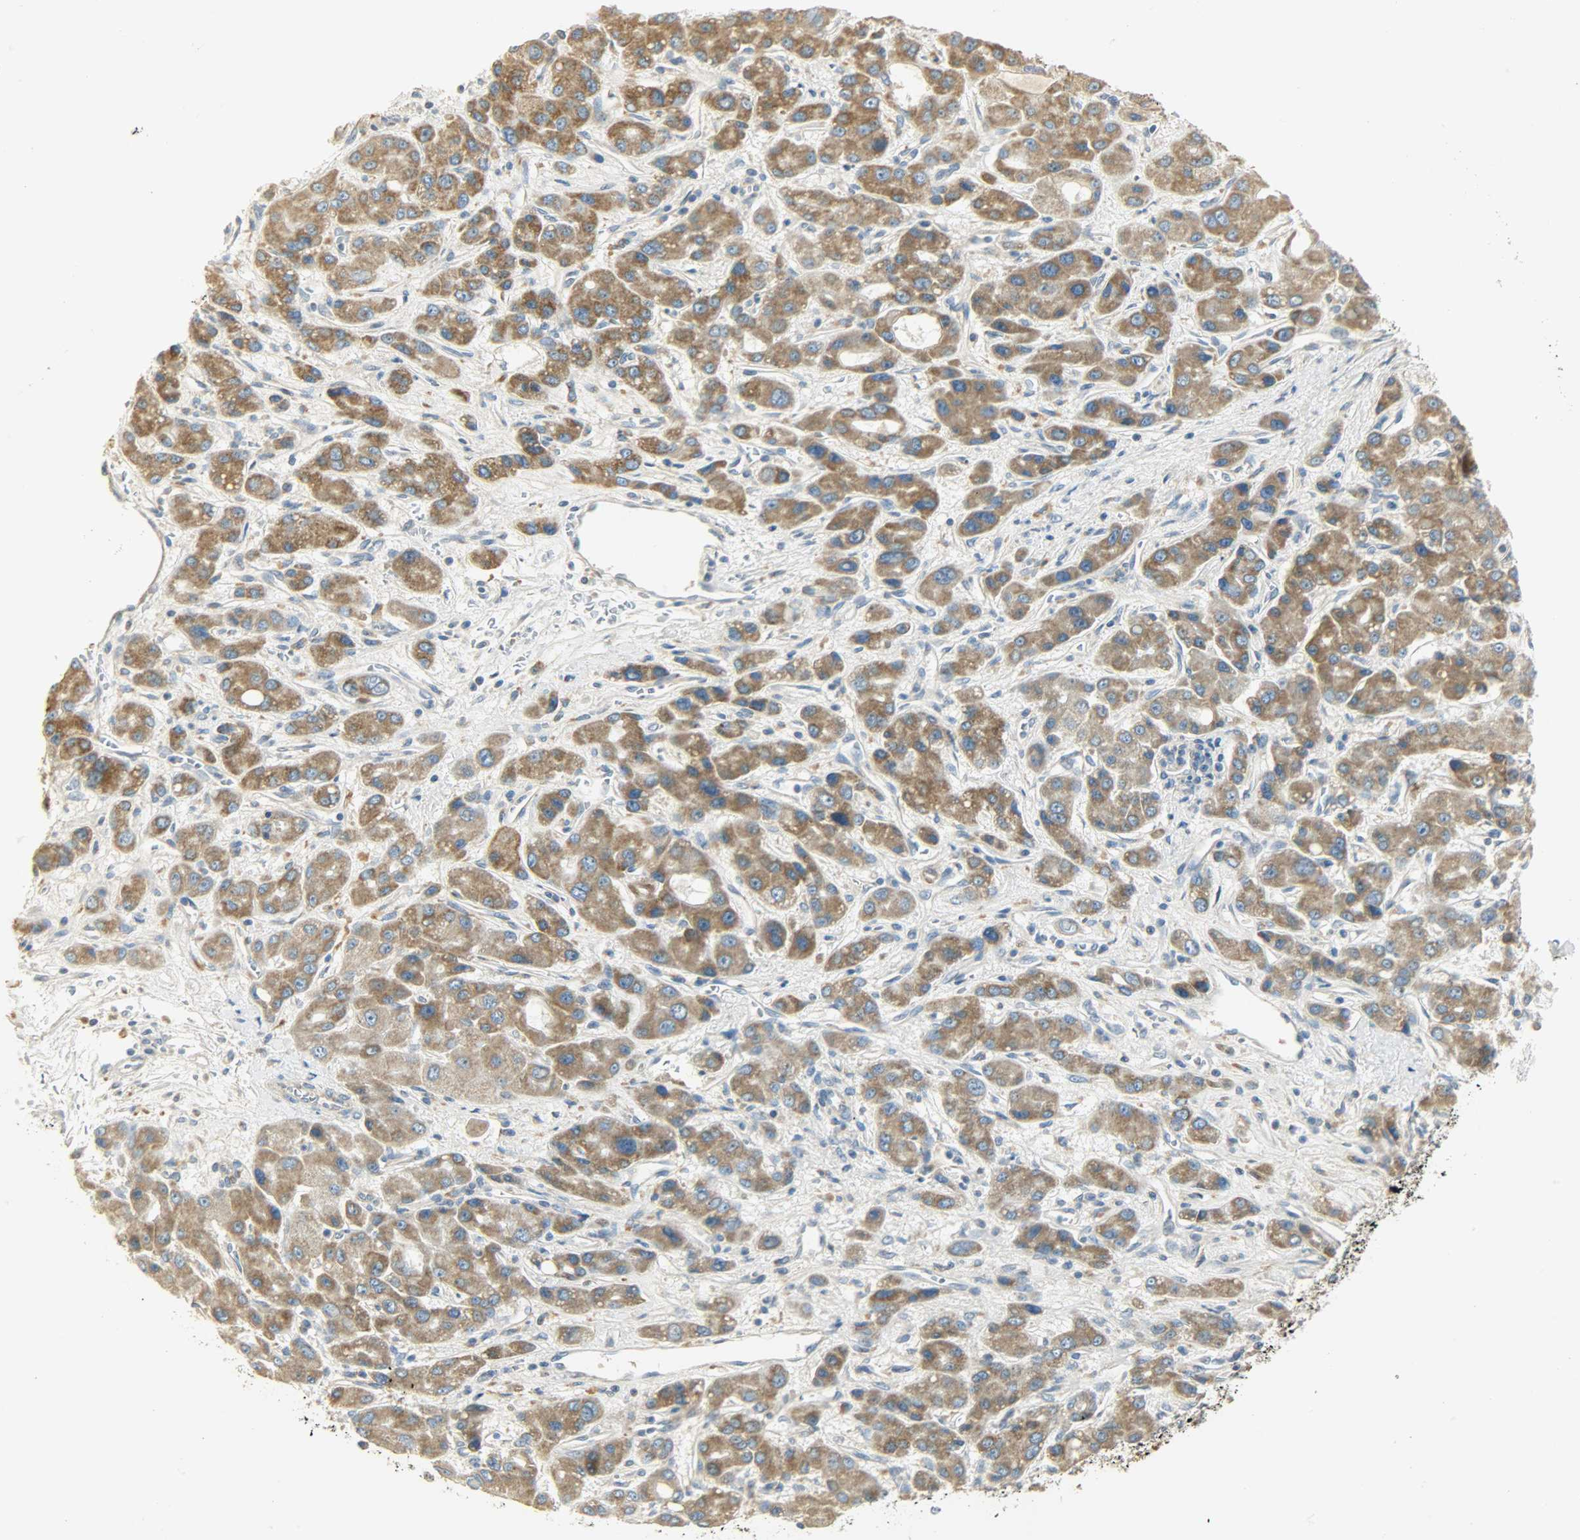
{"staining": {"intensity": "strong", "quantity": ">75%", "location": "cytoplasmic/membranous"}, "tissue": "liver cancer", "cell_type": "Tumor cells", "image_type": "cancer", "snomed": [{"axis": "morphology", "description": "Carcinoma, Hepatocellular, NOS"}, {"axis": "topography", "description": "Liver"}], "caption": "Immunohistochemistry photomicrograph of neoplastic tissue: liver cancer (hepatocellular carcinoma) stained using immunohistochemistry (IHC) exhibits high levels of strong protein expression localized specifically in the cytoplasmic/membranous of tumor cells, appearing as a cytoplasmic/membranous brown color.", "gene": "NNT", "patient": {"sex": "male", "age": 55}}